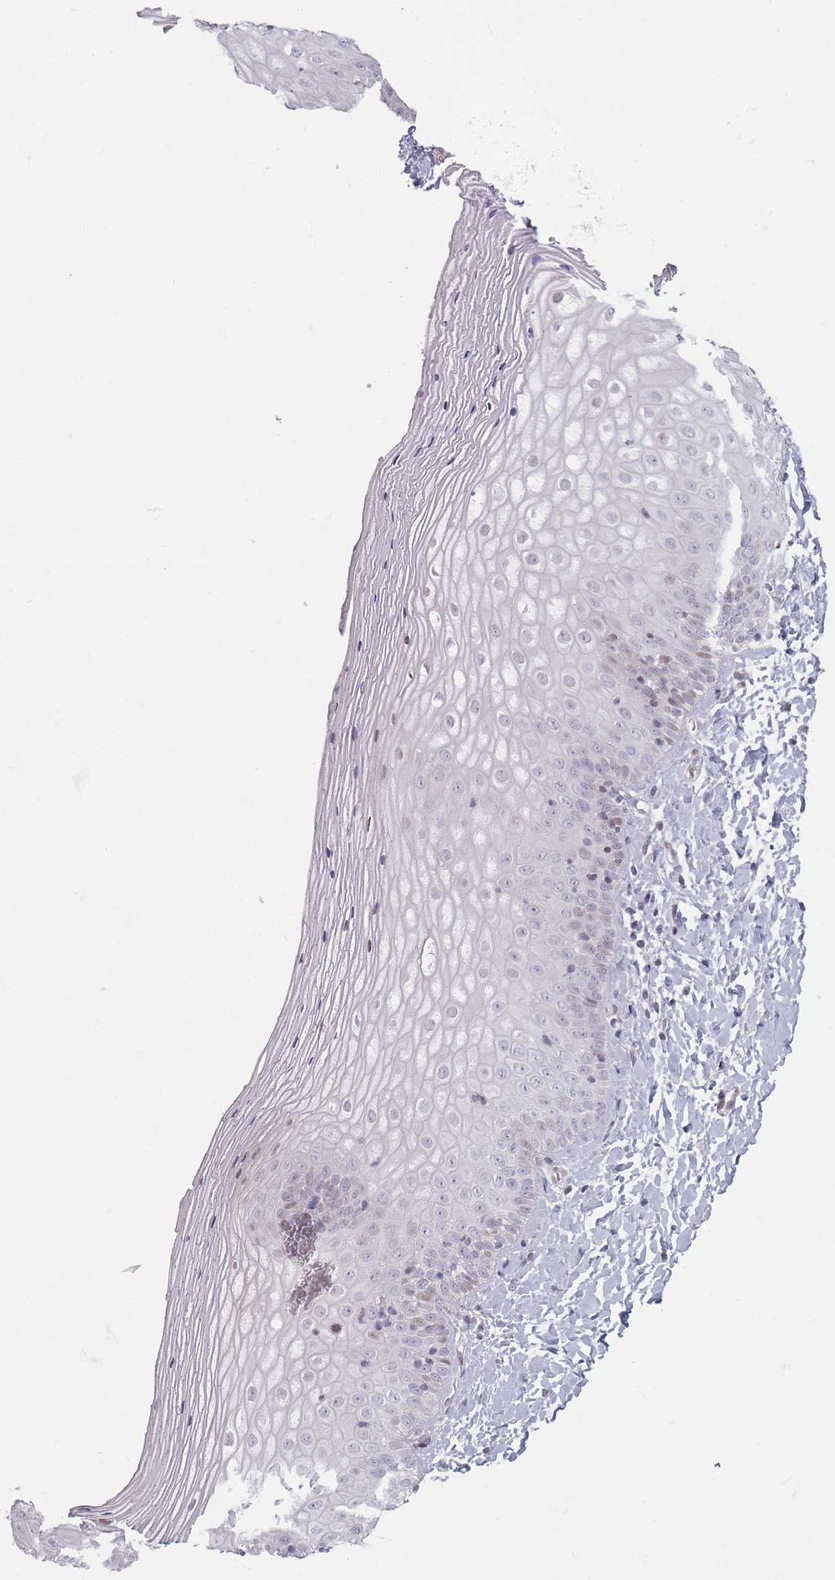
{"staining": {"intensity": "moderate", "quantity": "<25%", "location": "nuclear"}, "tissue": "vagina", "cell_type": "Squamous epithelial cells", "image_type": "normal", "snomed": [{"axis": "morphology", "description": "Normal tissue, NOS"}, {"axis": "topography", "description": "Vagina"}], "caption": "This histopathology image demonstrates unremarkable vagina stained with immunohistochemistry to label a protein in brown. The nuclear of squamous epithelial cells show moderate positivity for the protein. Nuclei are counter-stained blue.", "gene": "SH3BGRL2", "patient": {"sex": "female", "age": 65}}